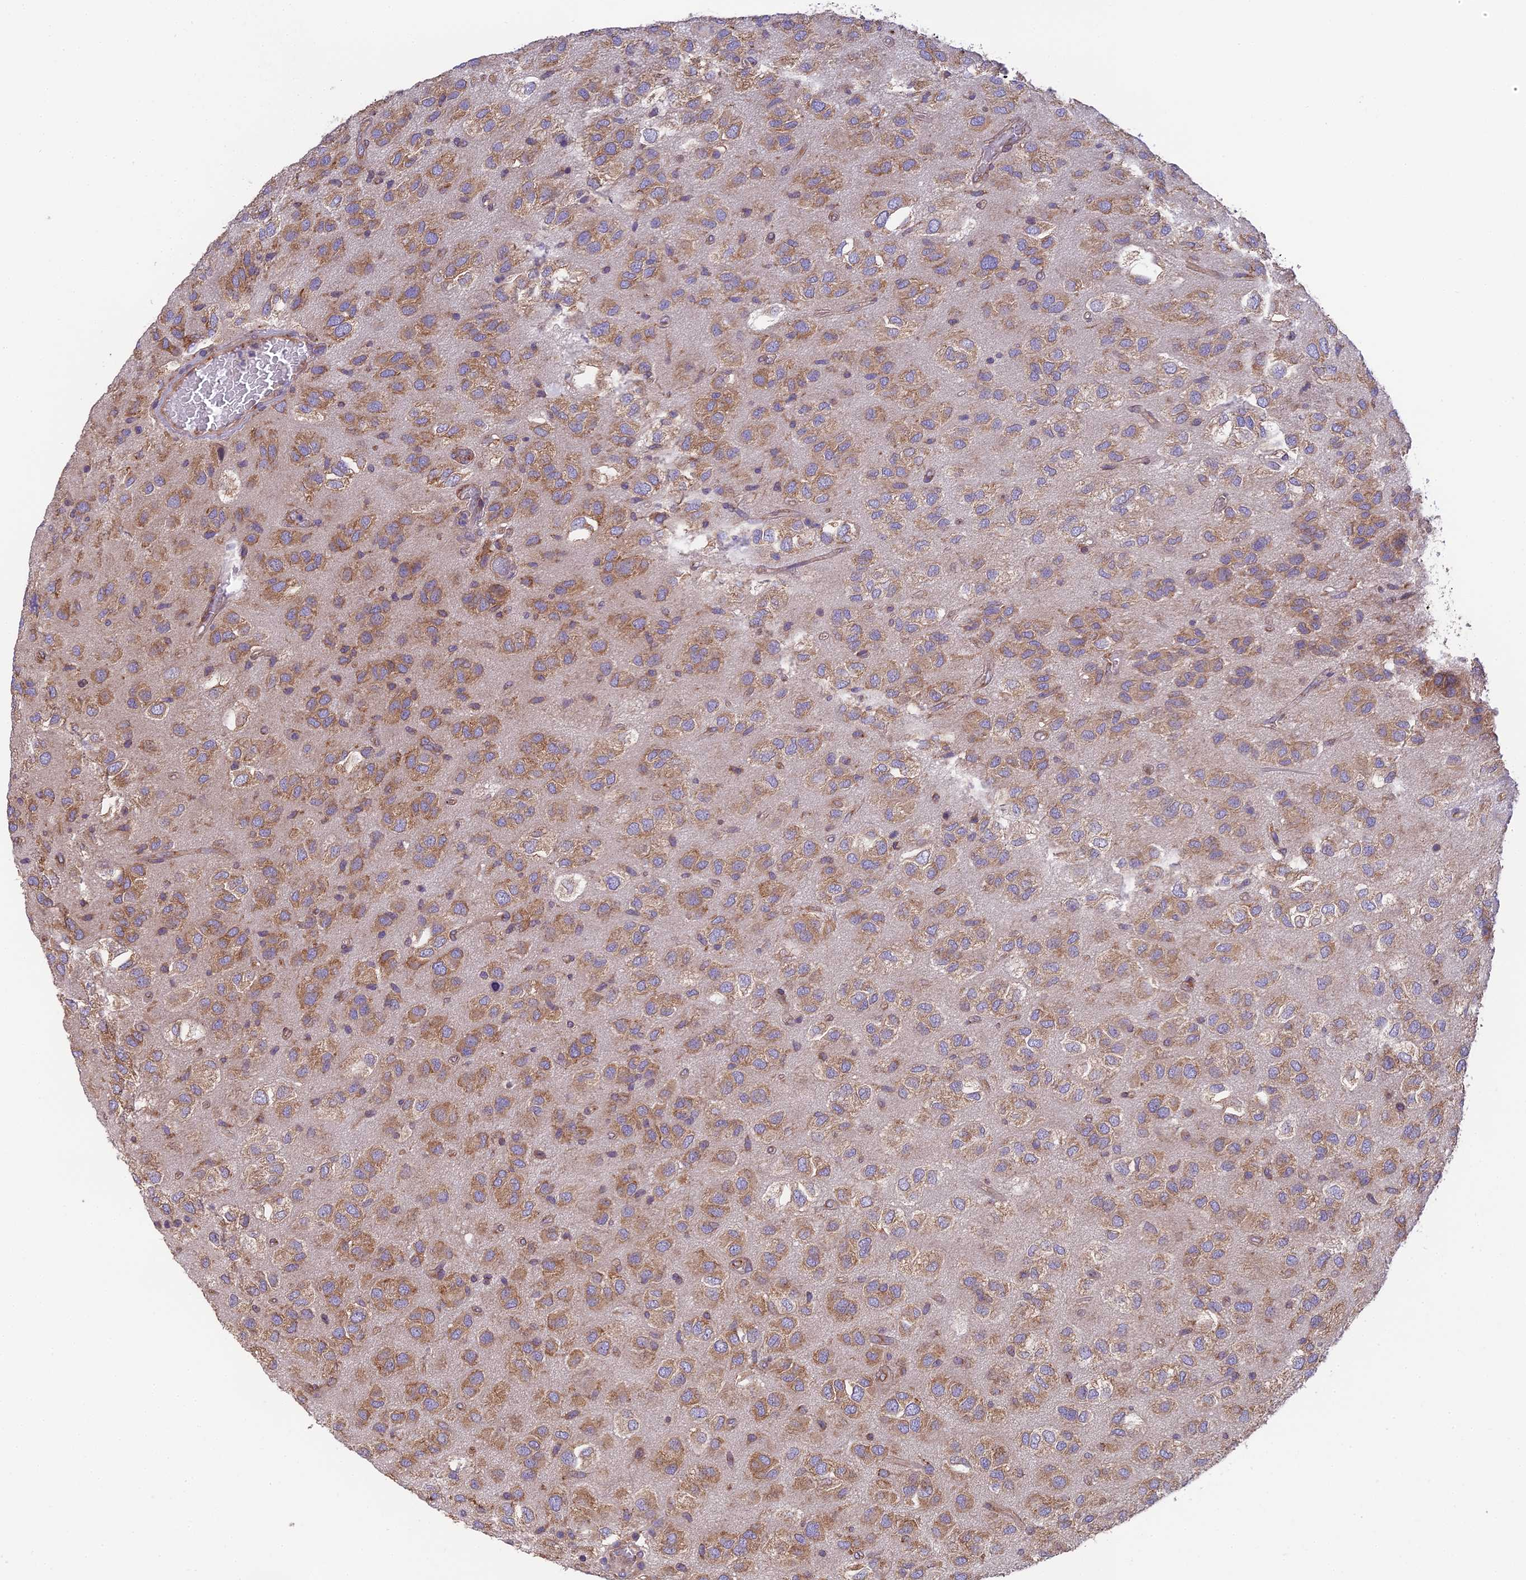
{"staining": {"intensity": "moderate", "quantity": ">75%", "location": "cytoplasmic/membranous"}, "tissue": "glioma", "cell_type": "Tumor cells", "image_type": "cancer", "snomed": [{"axis": "morphology", "description": "Glioma, malignant, Low grade"}, {"axis": "topography", "description": "Brain"}], "caption": "Approximately >75% of tumor cells in human glioma show moderate cytoplasmic/membranous protein expression as visualized by brown immunohistochemical staining.", "gene": "BLOC1S4", "patient": {"sex": "male", "age": 66}}